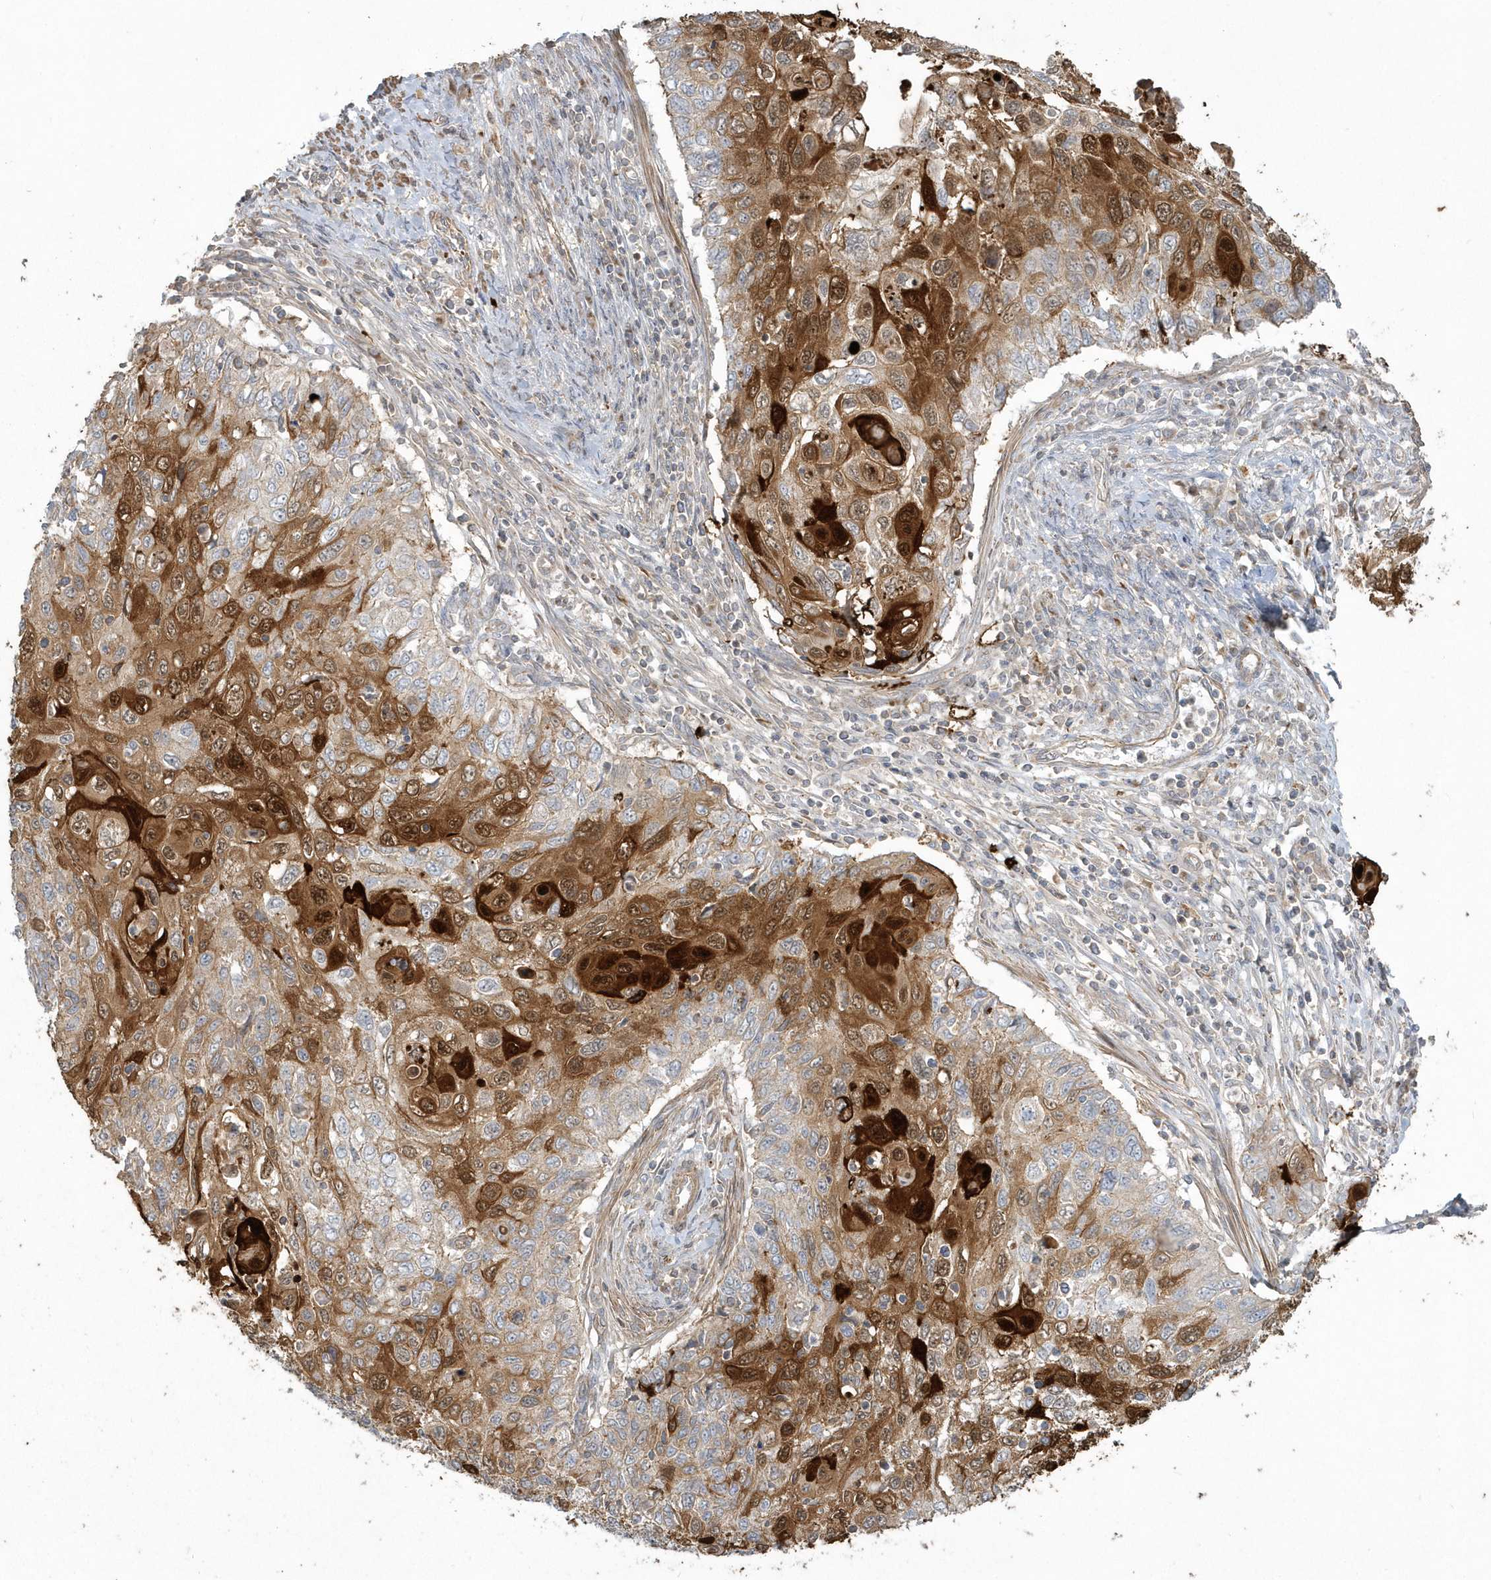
{"staining": {"intensity": "strong", "quantity": "25%-75%", "location": "cytoplasmic/membranous"}, "tissue": "cervical cancer", "cell_type": "Tumor cells", "image_type": "cancer", "snomed": [{"axis": "morphology", "description": "Squamous cell carcinoma, NOS"}, {"axis": "topography", "description": "Cervix"}], "caption": "The immunohistochemical stain highlights strong cytoplasmic/membranous expression in tumor cells of cervical cancer (squamous cell carcinoma) tissue. (brown staining indicates protein expression, while blue staining denotes nuclei).", "gene": "ARMC8", "patient": {"sex": "female", "age": 70}}